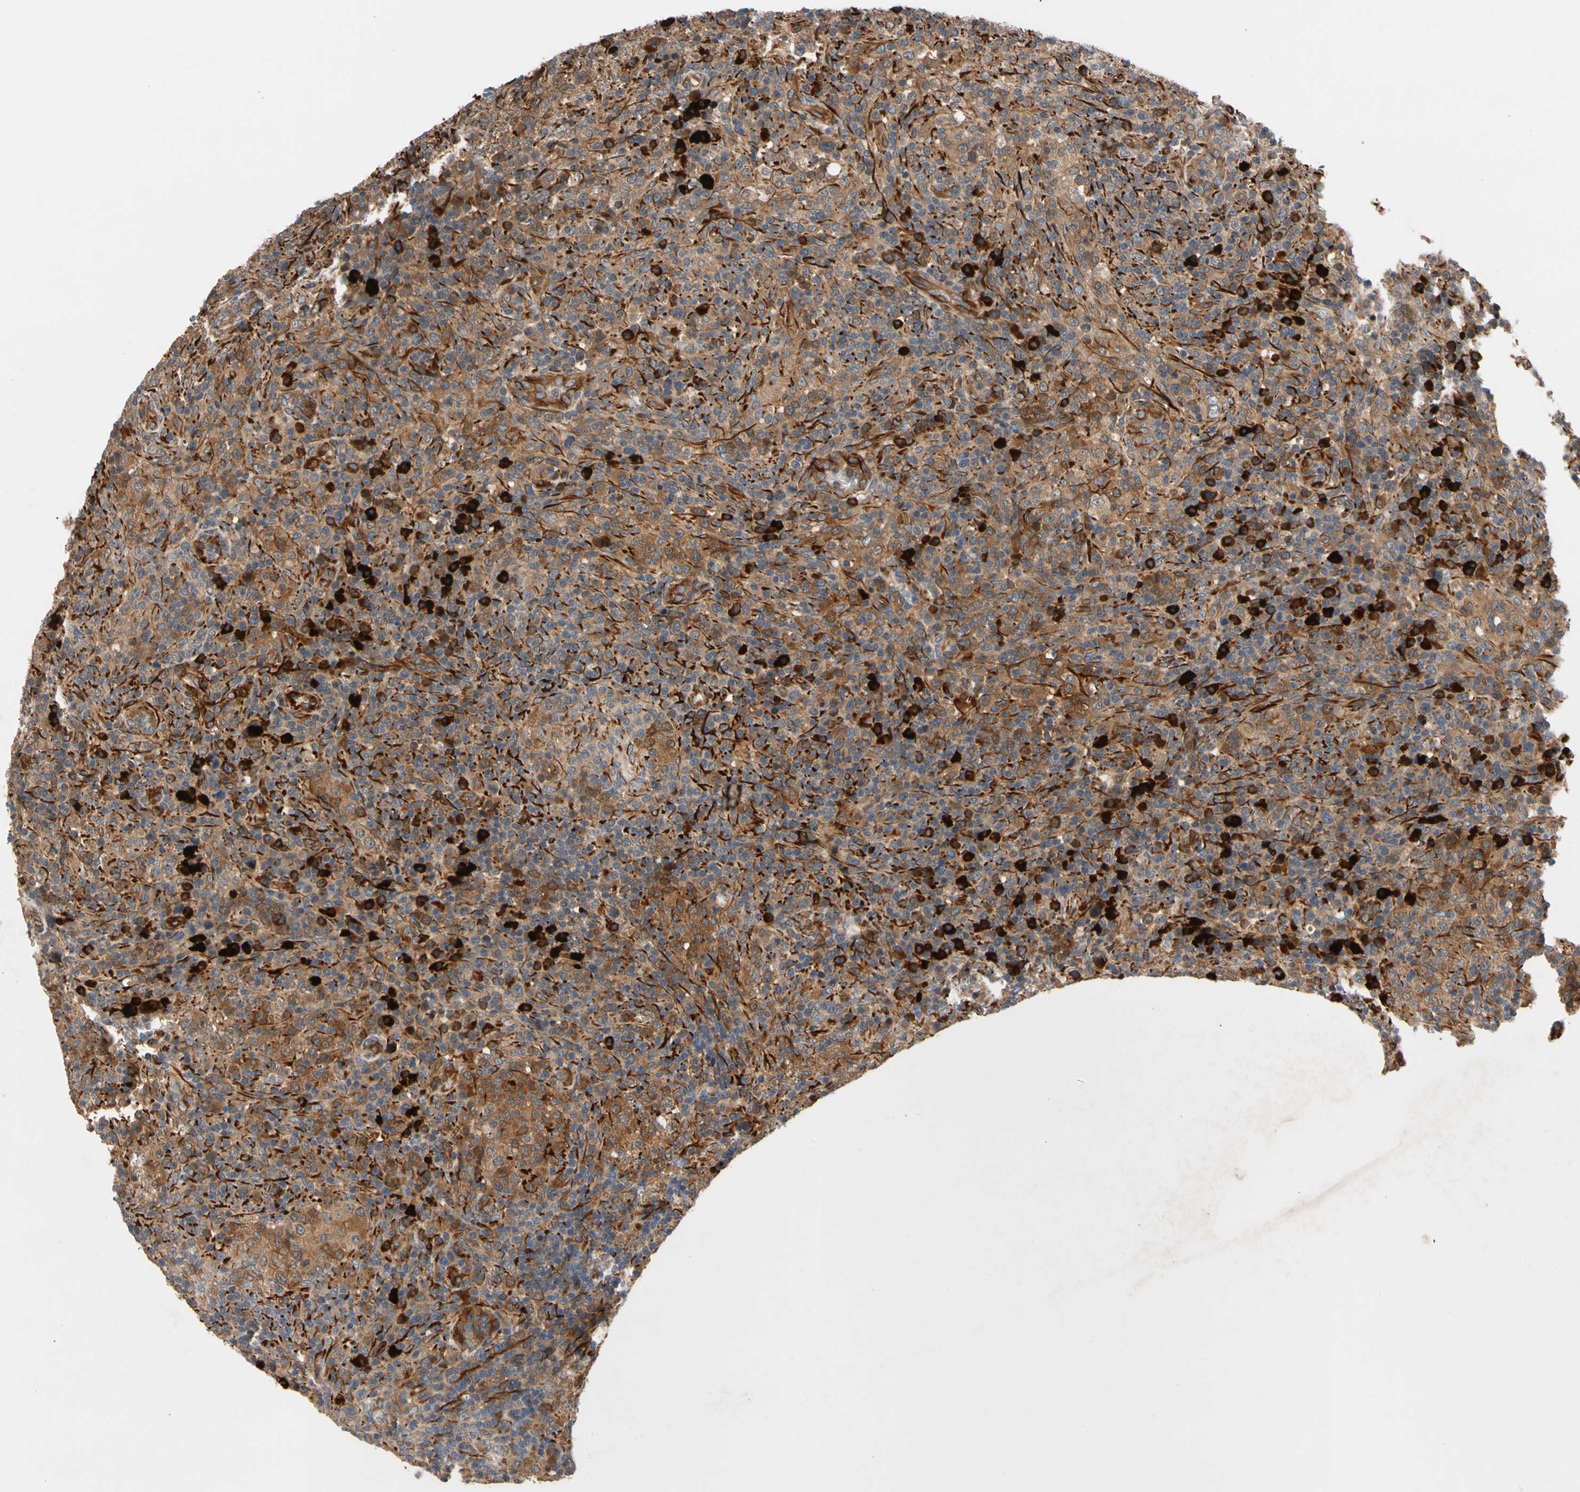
{"staining": {"intensity": "moderate", "quantity": ">75%", "location": "cytoplasmic/membranous"}, "tissue": "lymphoma", "cell_type": "Tumor cells", "image_type": "cancer", "snomed": [{"axis": "morphology", "description": "Malignant lymphoma, non-Hodgkin's type, High grade"}, {"axis": "topography", "description": "Lymph node"}], "caption": "DAB immunohistochemical staining of human lymphoma exhibits moderate cytoplasmic/membranous protein positivity in about >75% of tumor cells.", "gene": "FGD6", "patient": {"sex": "female", "age": 76}}